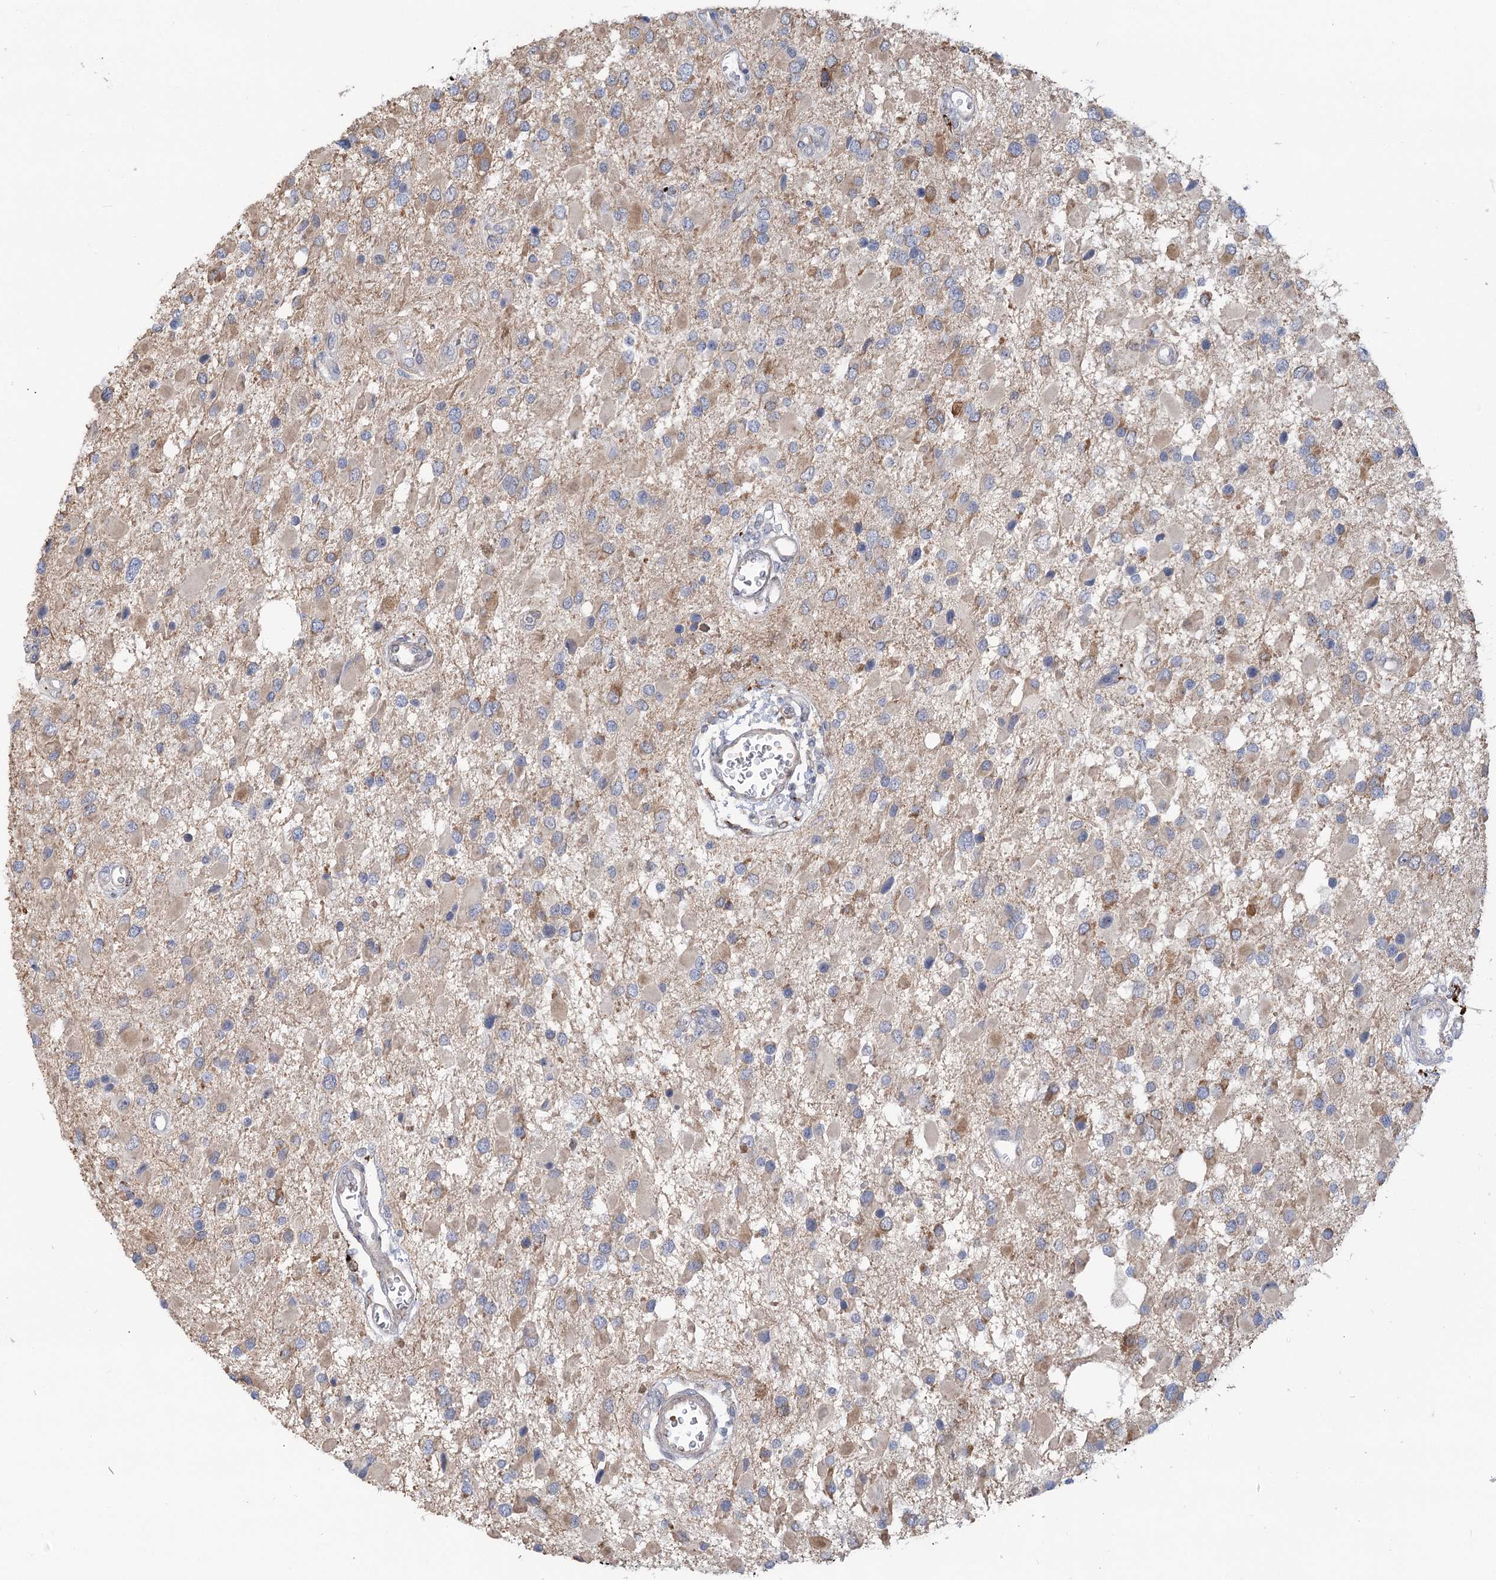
{"staining": {"intensity": "weak", "quantity": "<25%", "location": "cytoplasmic/membranous"}, "tissue": "glioma", "cell_type": "Tumor cells", "image_type": "cancer", "snomed": [{"axis": "morphology", "description": "Glioma, malignant, High grade"}, {"axis": "topography", "description": "Brain"}], "caption": "Histopathology image shows no protein positivity in tumor cells of malignant glioma (high-grade) tissue.", "gene": "CIB4", "patient": {"sex": "male", "age": 53}}